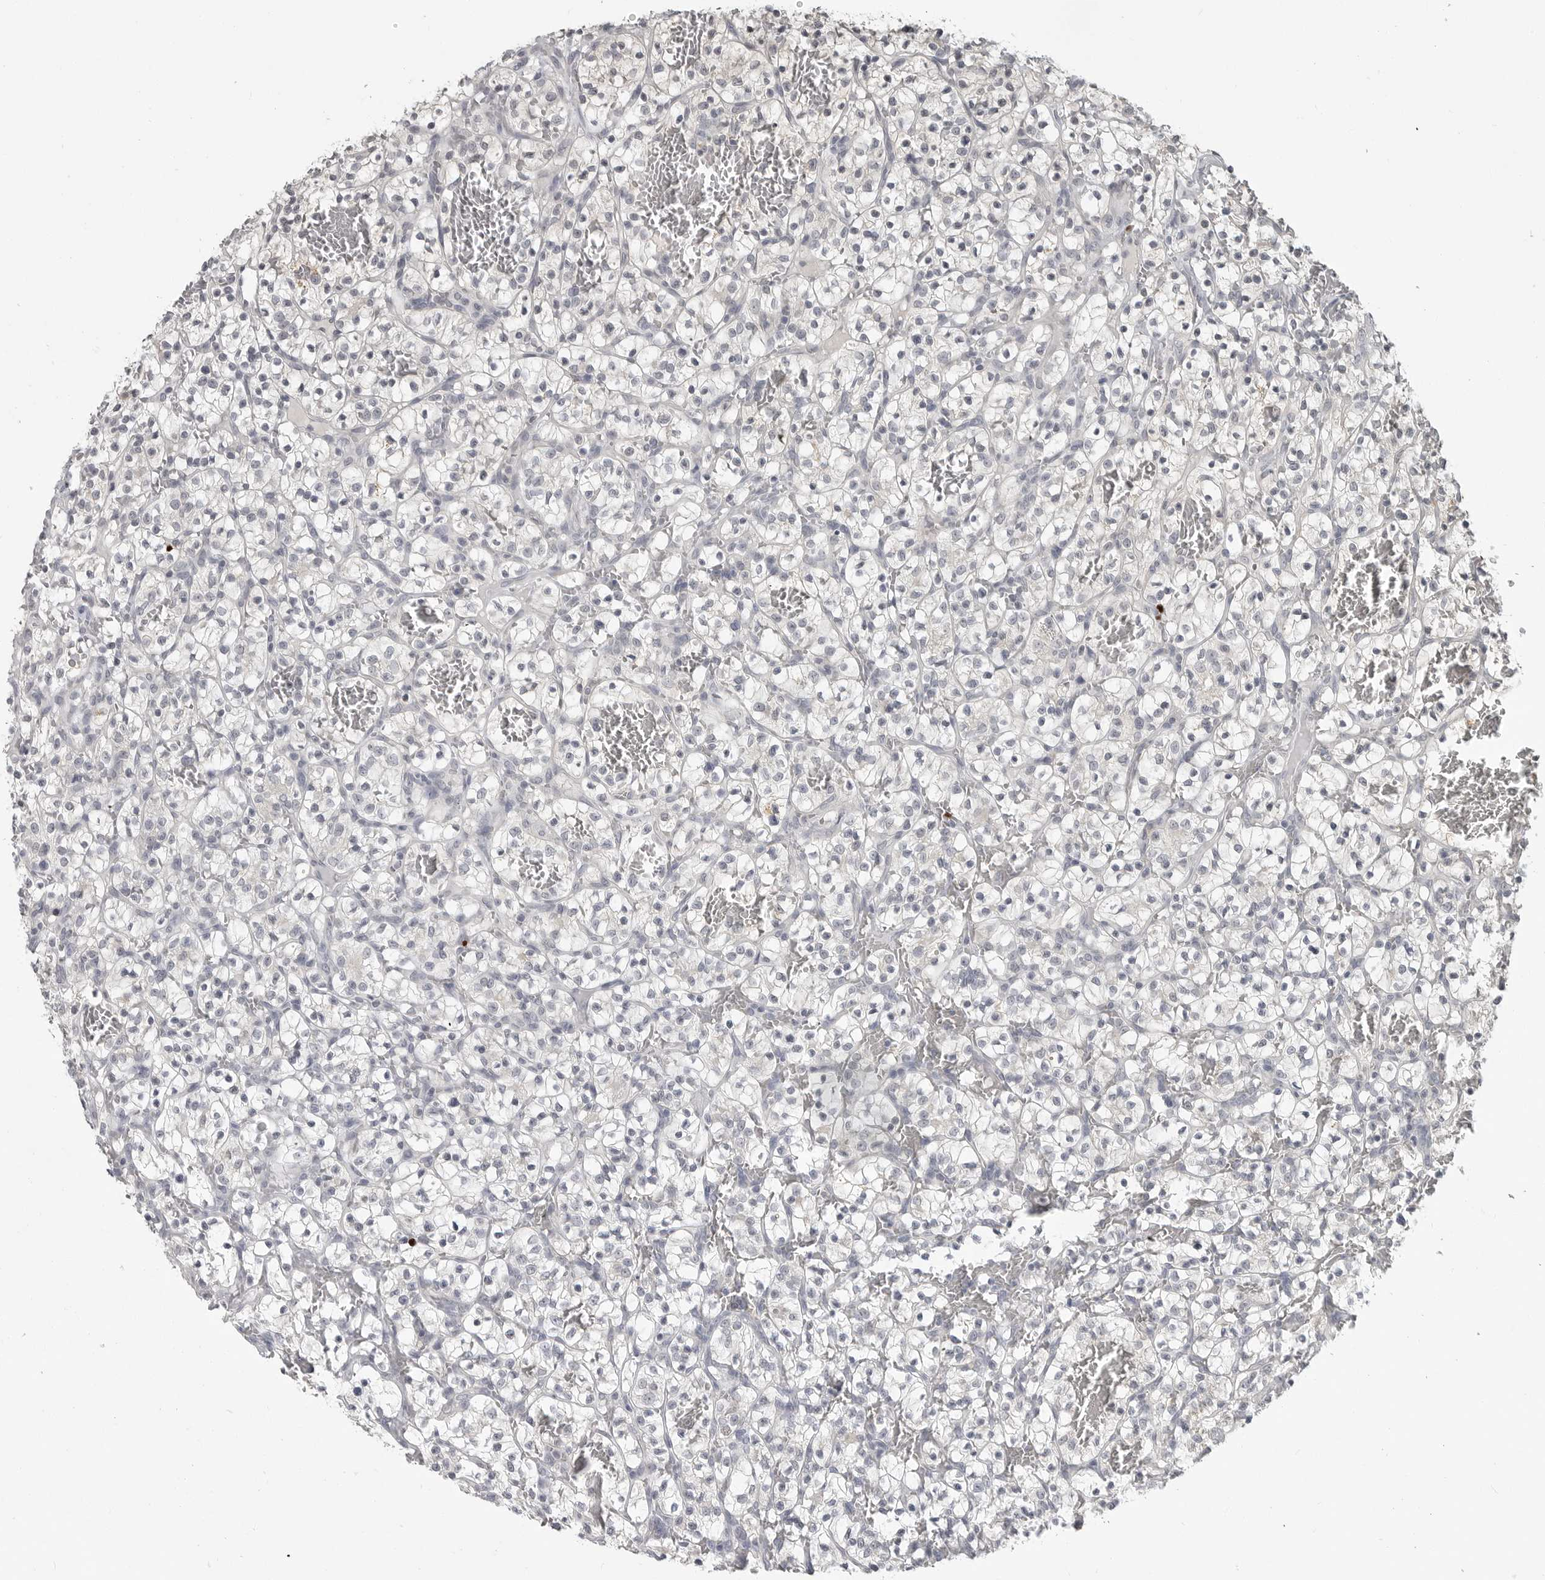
{"staining": {"intensity": "negative", "quantity": "none", "location": "none"}, "tissue": "renal cancer", "cell_type": "Tumor cells", "image_type": "cancer", "snomed": [{"axis": "morphology", "description": "Adenocarcinoma, NOS"}, {"axis": "topography", "description": "Kidney"}], "caption": "IHC image of neoplastic tissue: human renal adenocarcinoma stained with DAB reveals no significant protein positivity in tumor cells.", "gene": "FOXP3", "patient": {"sex": "female", "age": 57}}